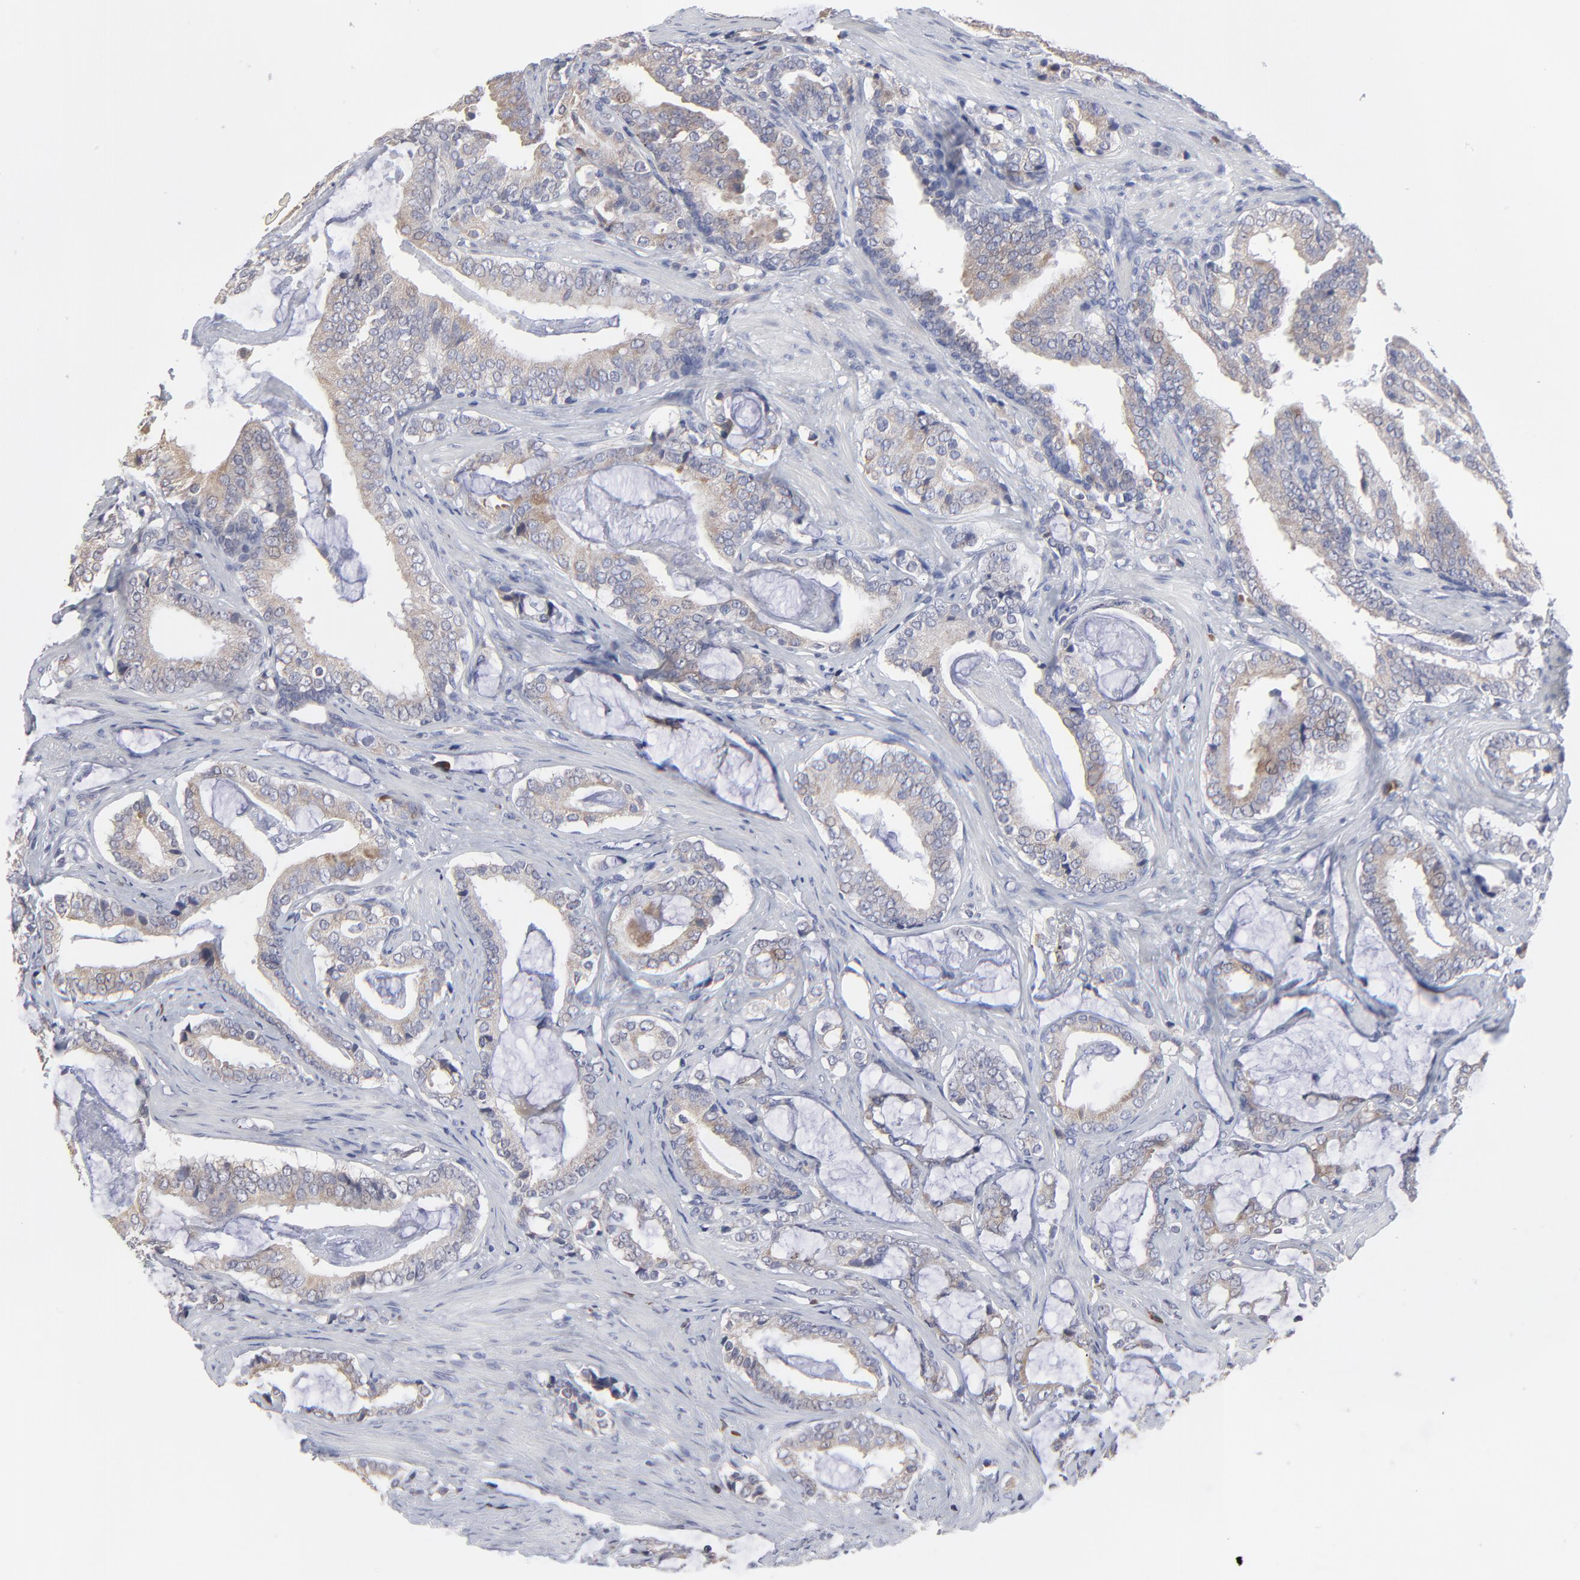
{"staining": {"intensity": "weak", "quantity": ">75%", "location": "cytoplasmic/membranous"}, "tissue": "prostate cancer", "cell_type": "Tumor cells", "image_type": "cancer", "snomed": [{"axis": "morphology", "description": "Adenocarcinoma, Low grade"}, {"axis": "topography", "description": "Prostate"}], "caption": "Prostate cancer (adenocarcinoma (low-grade)) tissue demonstrates weak cytoplasmic/membranous staining in approximately >75% of tumor cells, visualized by immunohistochemistry. Nuclei are stained in blue.", "gene": "TRIM22", "patient": {"sex": "male", "age": 59}}